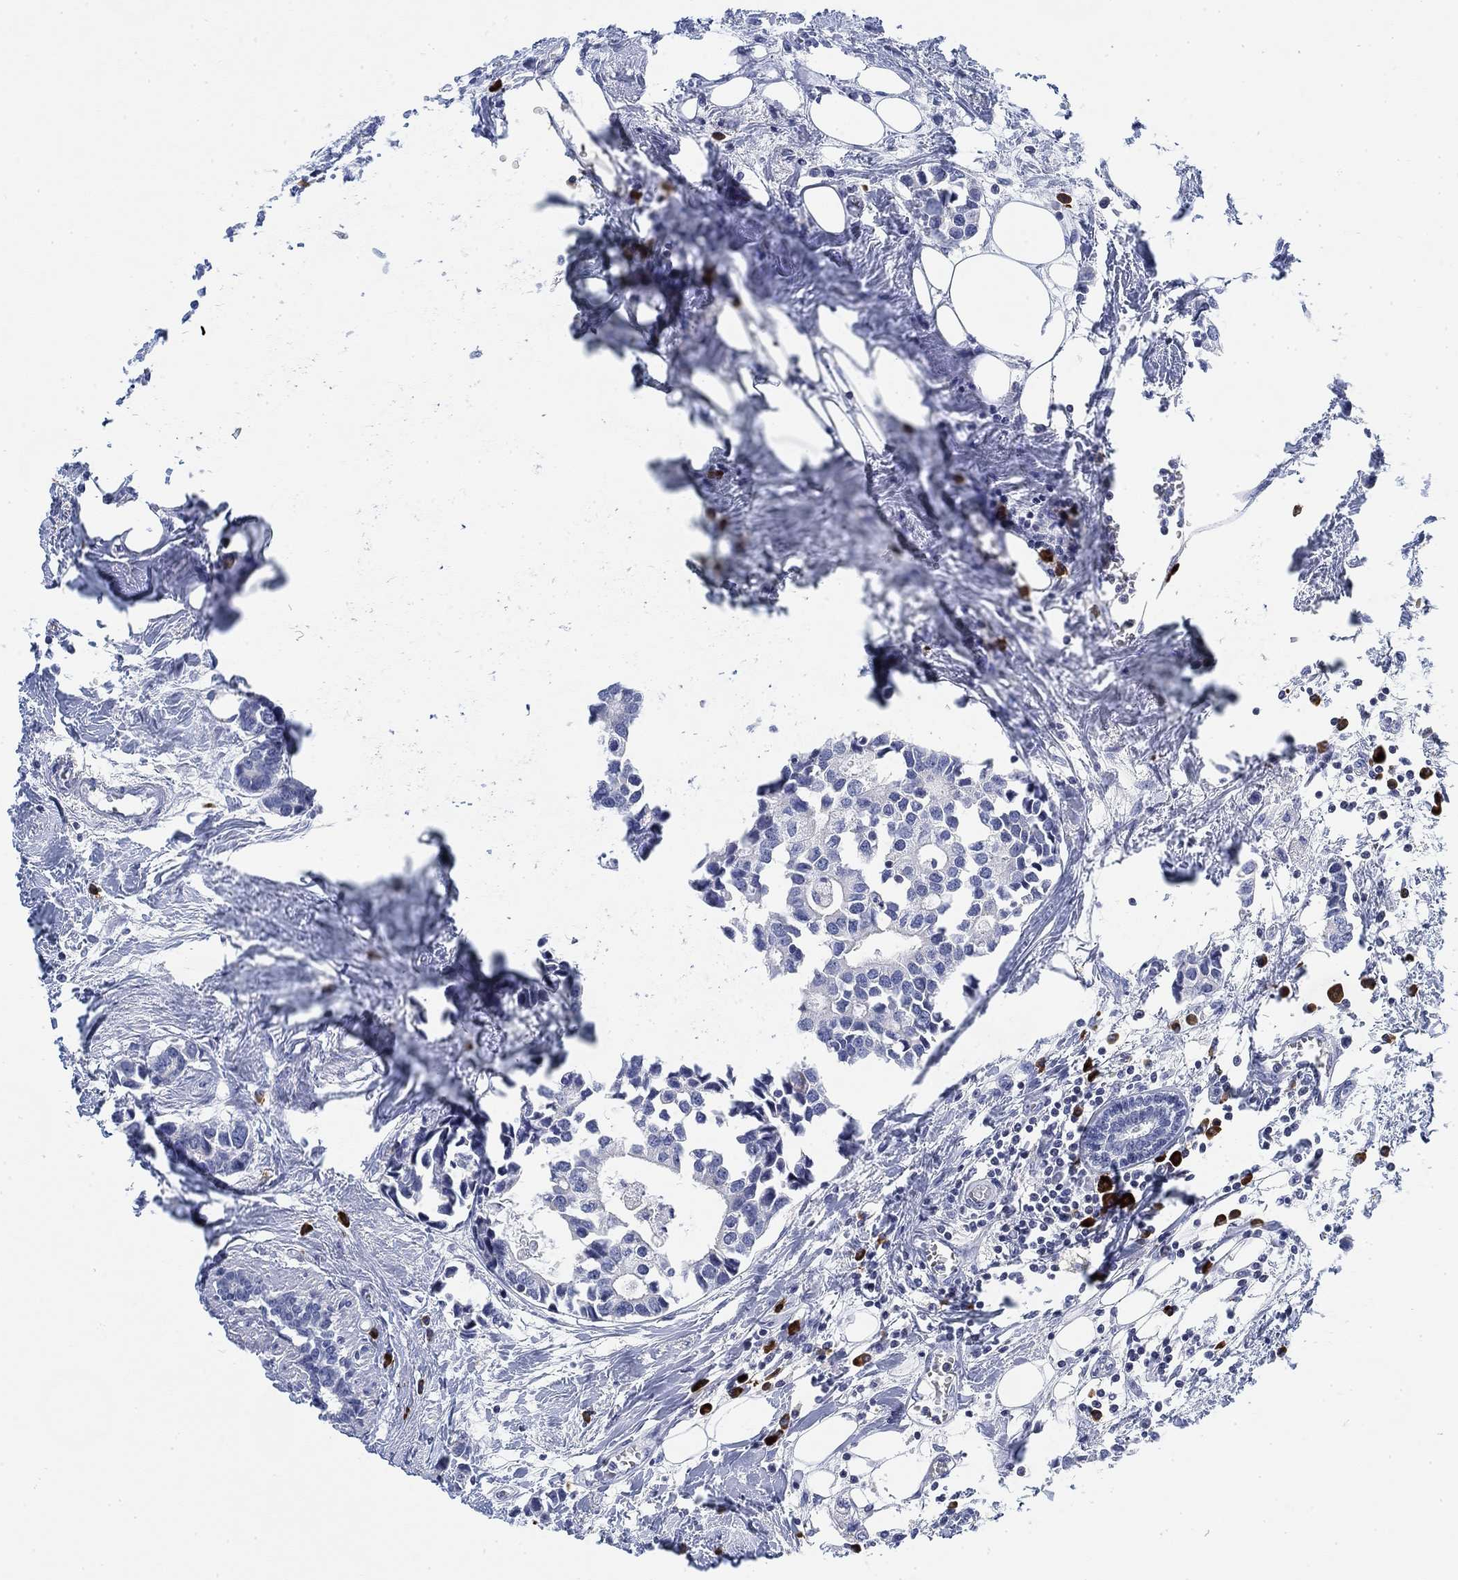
{"staining": {"intensity": "negative", "quantity": "none", "location": "none"}, "tissue": "breast cancer", "cell_type": "Tumor cells", "image_type": "cancer", "snomed": [{"axis": "morphology", "description": "Duct carcinoma"}, {"axis": "topography", "description": "Breast"}], "caption": "DAB immunohistochemical staining of human breast intraductal carcinoma shows no significant staining in tumor cells.", "gene": "FYB1", "patient": {"sex": "female", "age": 83}}